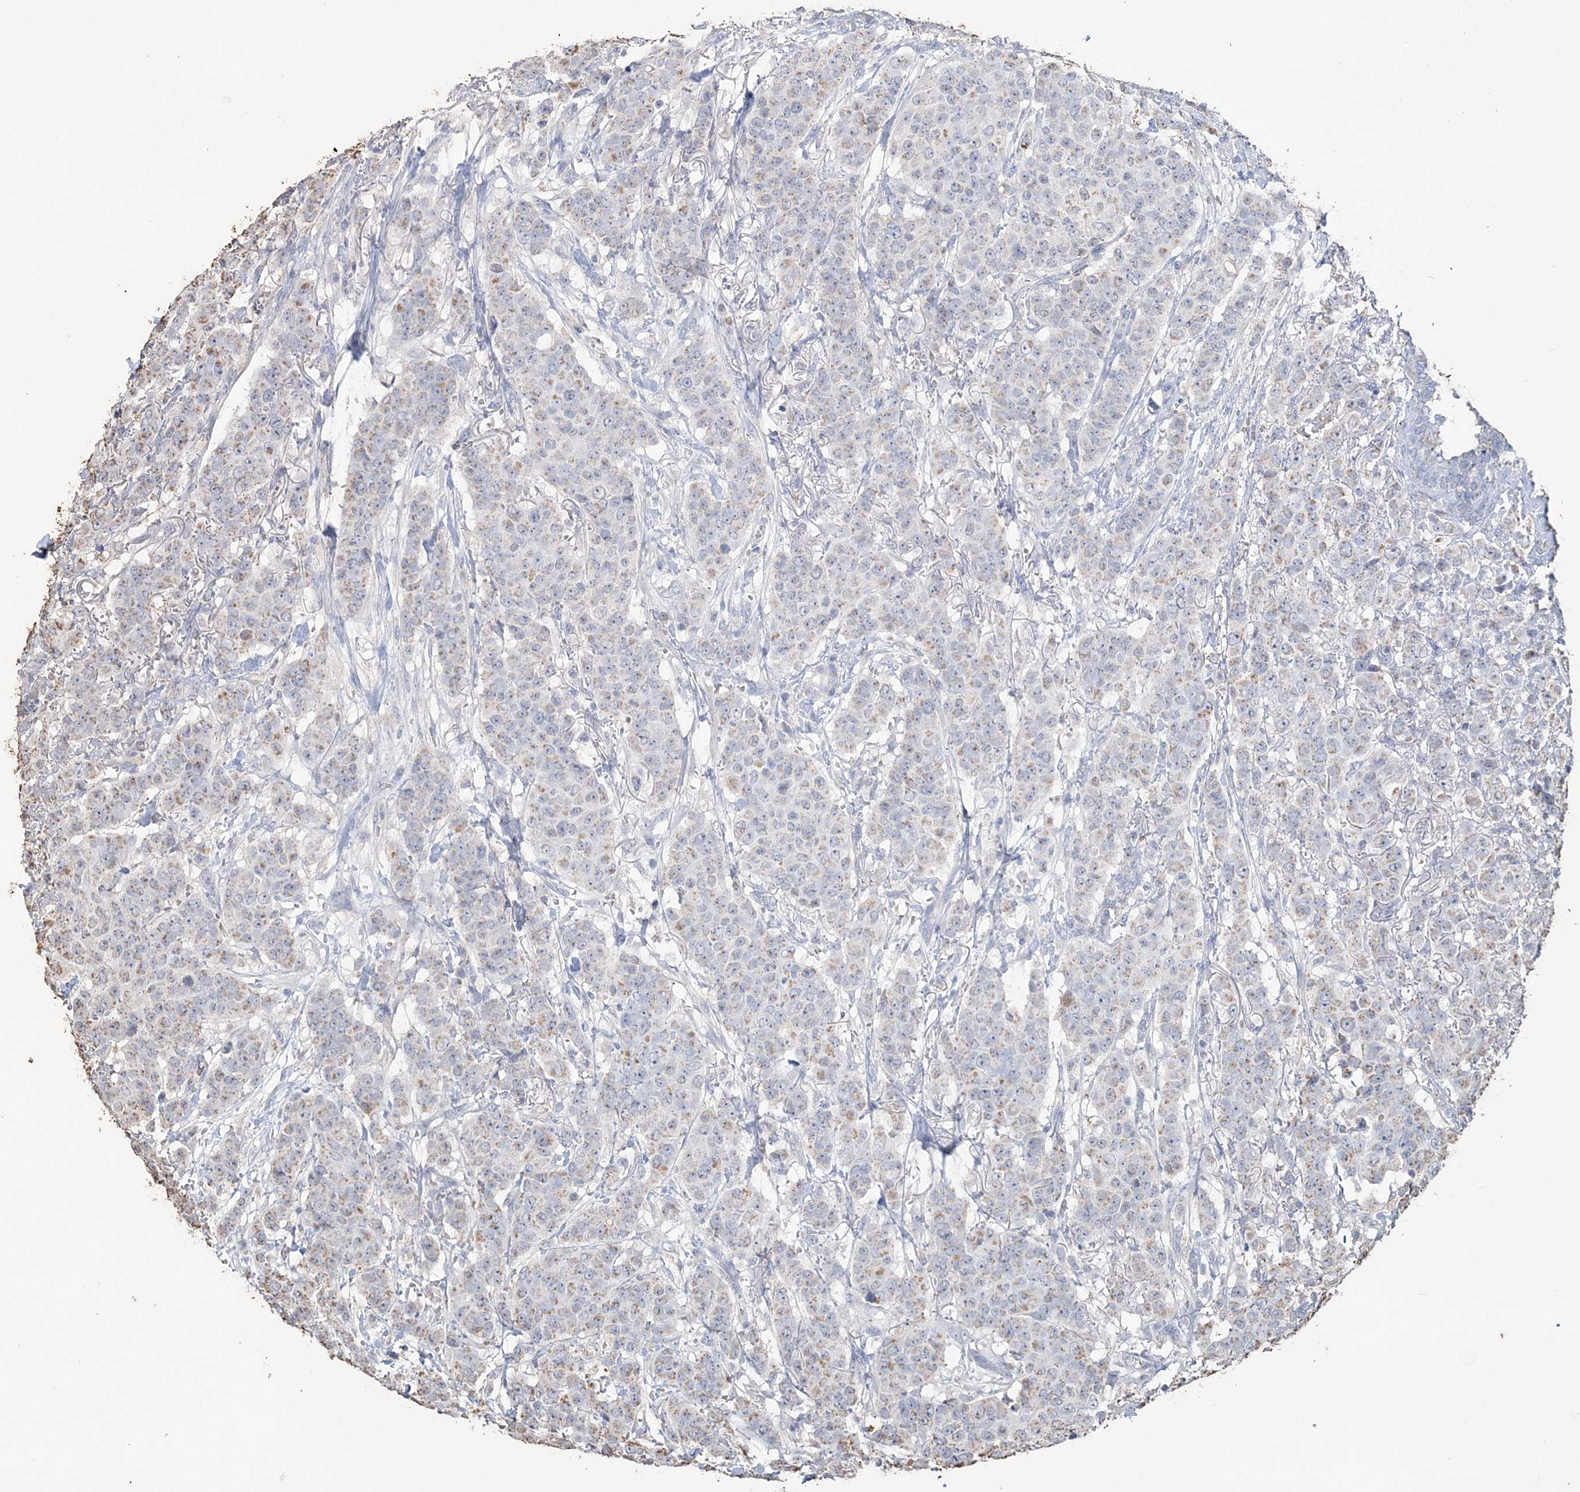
{"staining": {"intensity": "weak", "quantity": "25%-75%", "location": "cytoplasmic/membranous"}, "tissue": "breast cancer", "cell_type": "Tumor cells", "image_type": "cancer", "snomed": [{"axis": "morphology", "description": "Duct carcinoma"}, {"axis": "topography", "description": "Breast"}], "caption": "Weak cytoplasmic/membranous protein staining is identified in about 25%-75% of tumor cells in breast cancer.", "gene": "SFMBT2", "patient": {"sex": "female", "age": 40}}